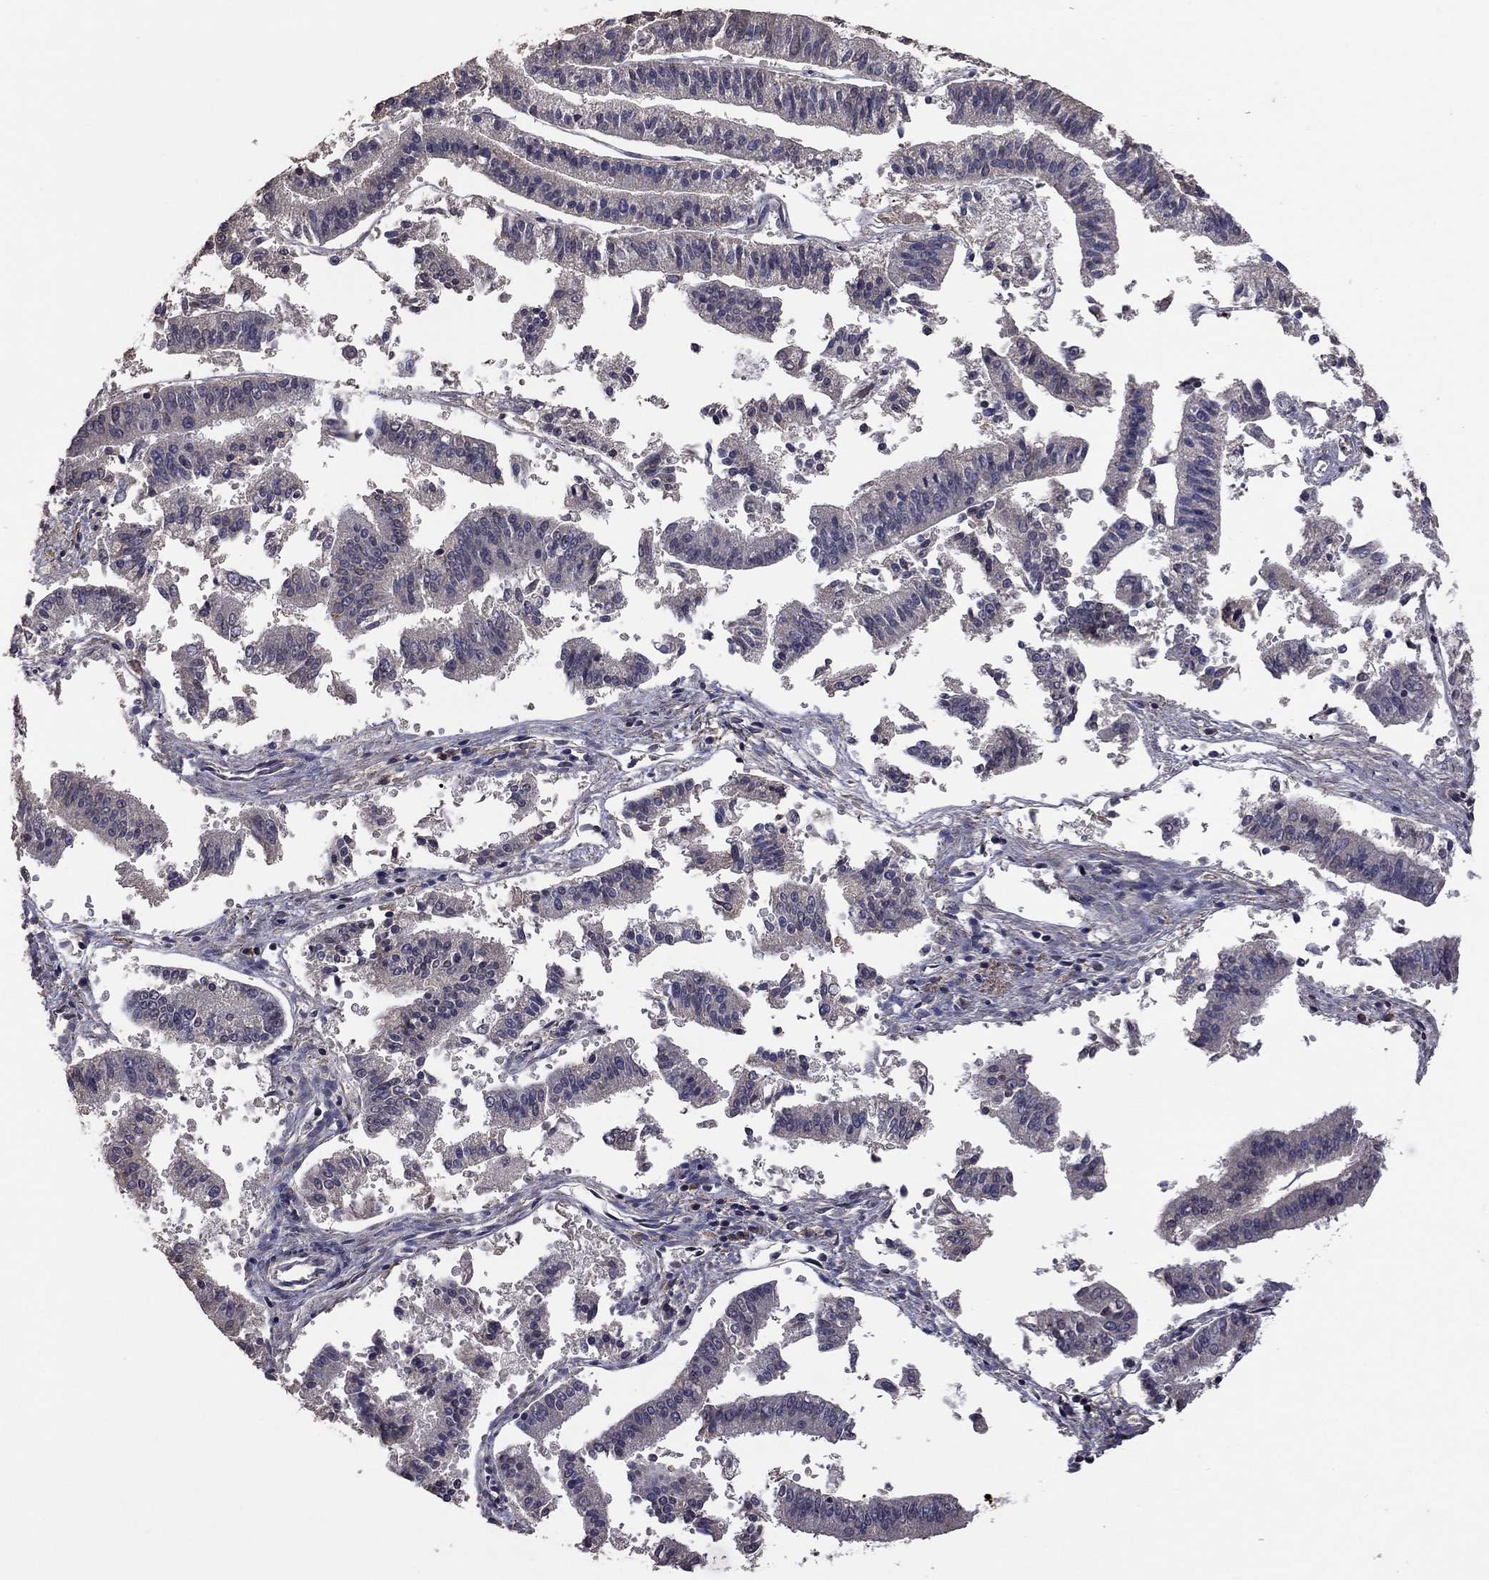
{"staining": {"intensity": "negative", "quantity": "none", "location": "none"}, "tissue": "endometrial cancer", "cell_type": "Tumor cells", "image_type": "cancer", "snomed": [{"axis": "morphology", "description": "Adenocarcinoma, NOS"}, {"axis": "topography", "description": "Endometrium"}], "caption": "This is an immunohistochemistry micrograph of endometrial cancer (adenocarcinoma). There is no staining in tumor cells.", "gene": "TSNARE1", "patient": {"sex": "female", "age": 66}}